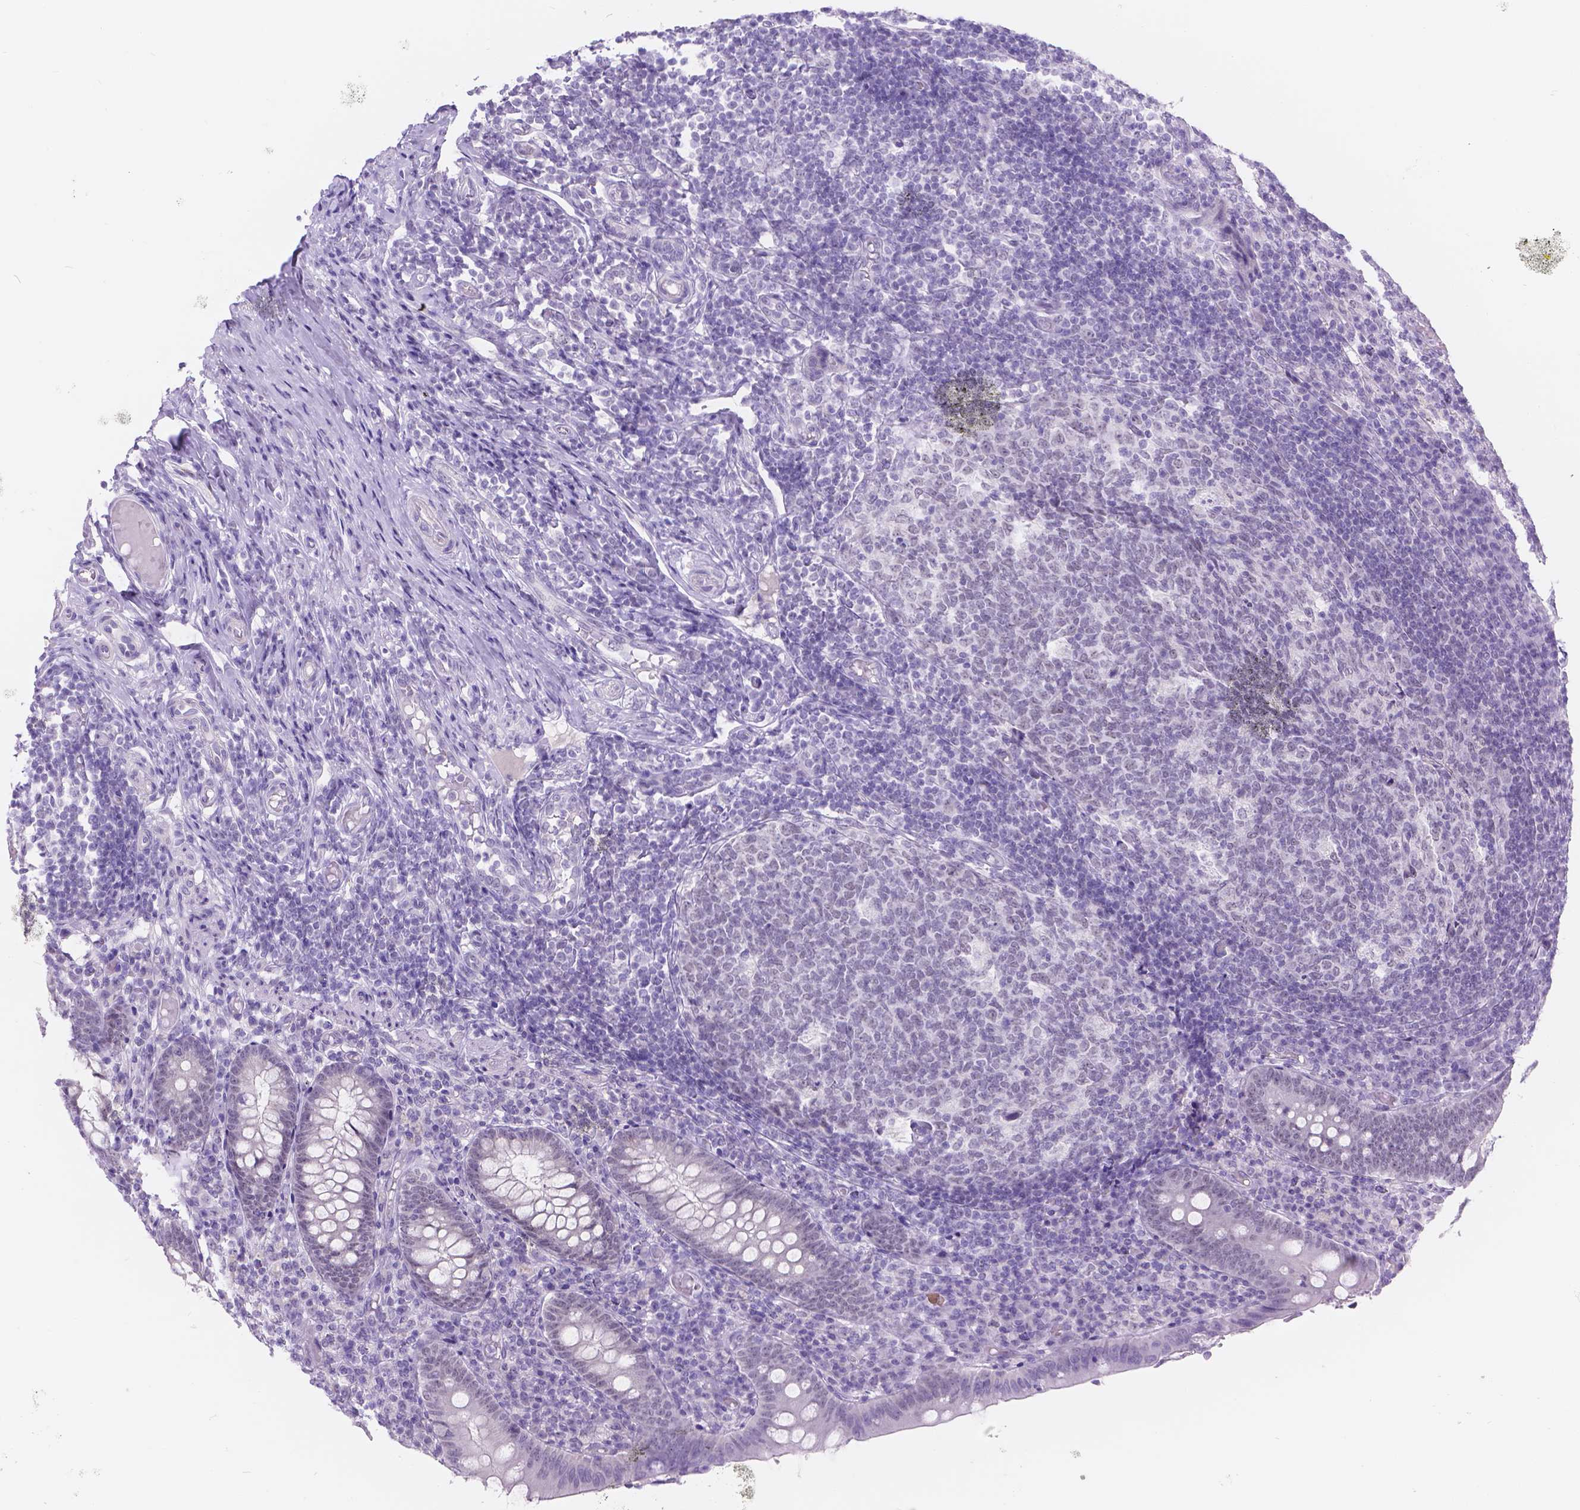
{"staining": {"intensity": "negative", "quantity": "none", "location": "none"}, "tissue": "appendix", "cell_type": "Glandular cells", "image_type": "normal", "snomed": [{"axis": "morphology", "description": "Normal tissue, NOS"}, {"axis": "topography", "description": "Appendix"}], "caption": "A histopathology image of appendix stained for a protein exhibits no brown staining in glandular cells.", "gene": "DCC", "patient": {"sex": "male", "age": 18}}